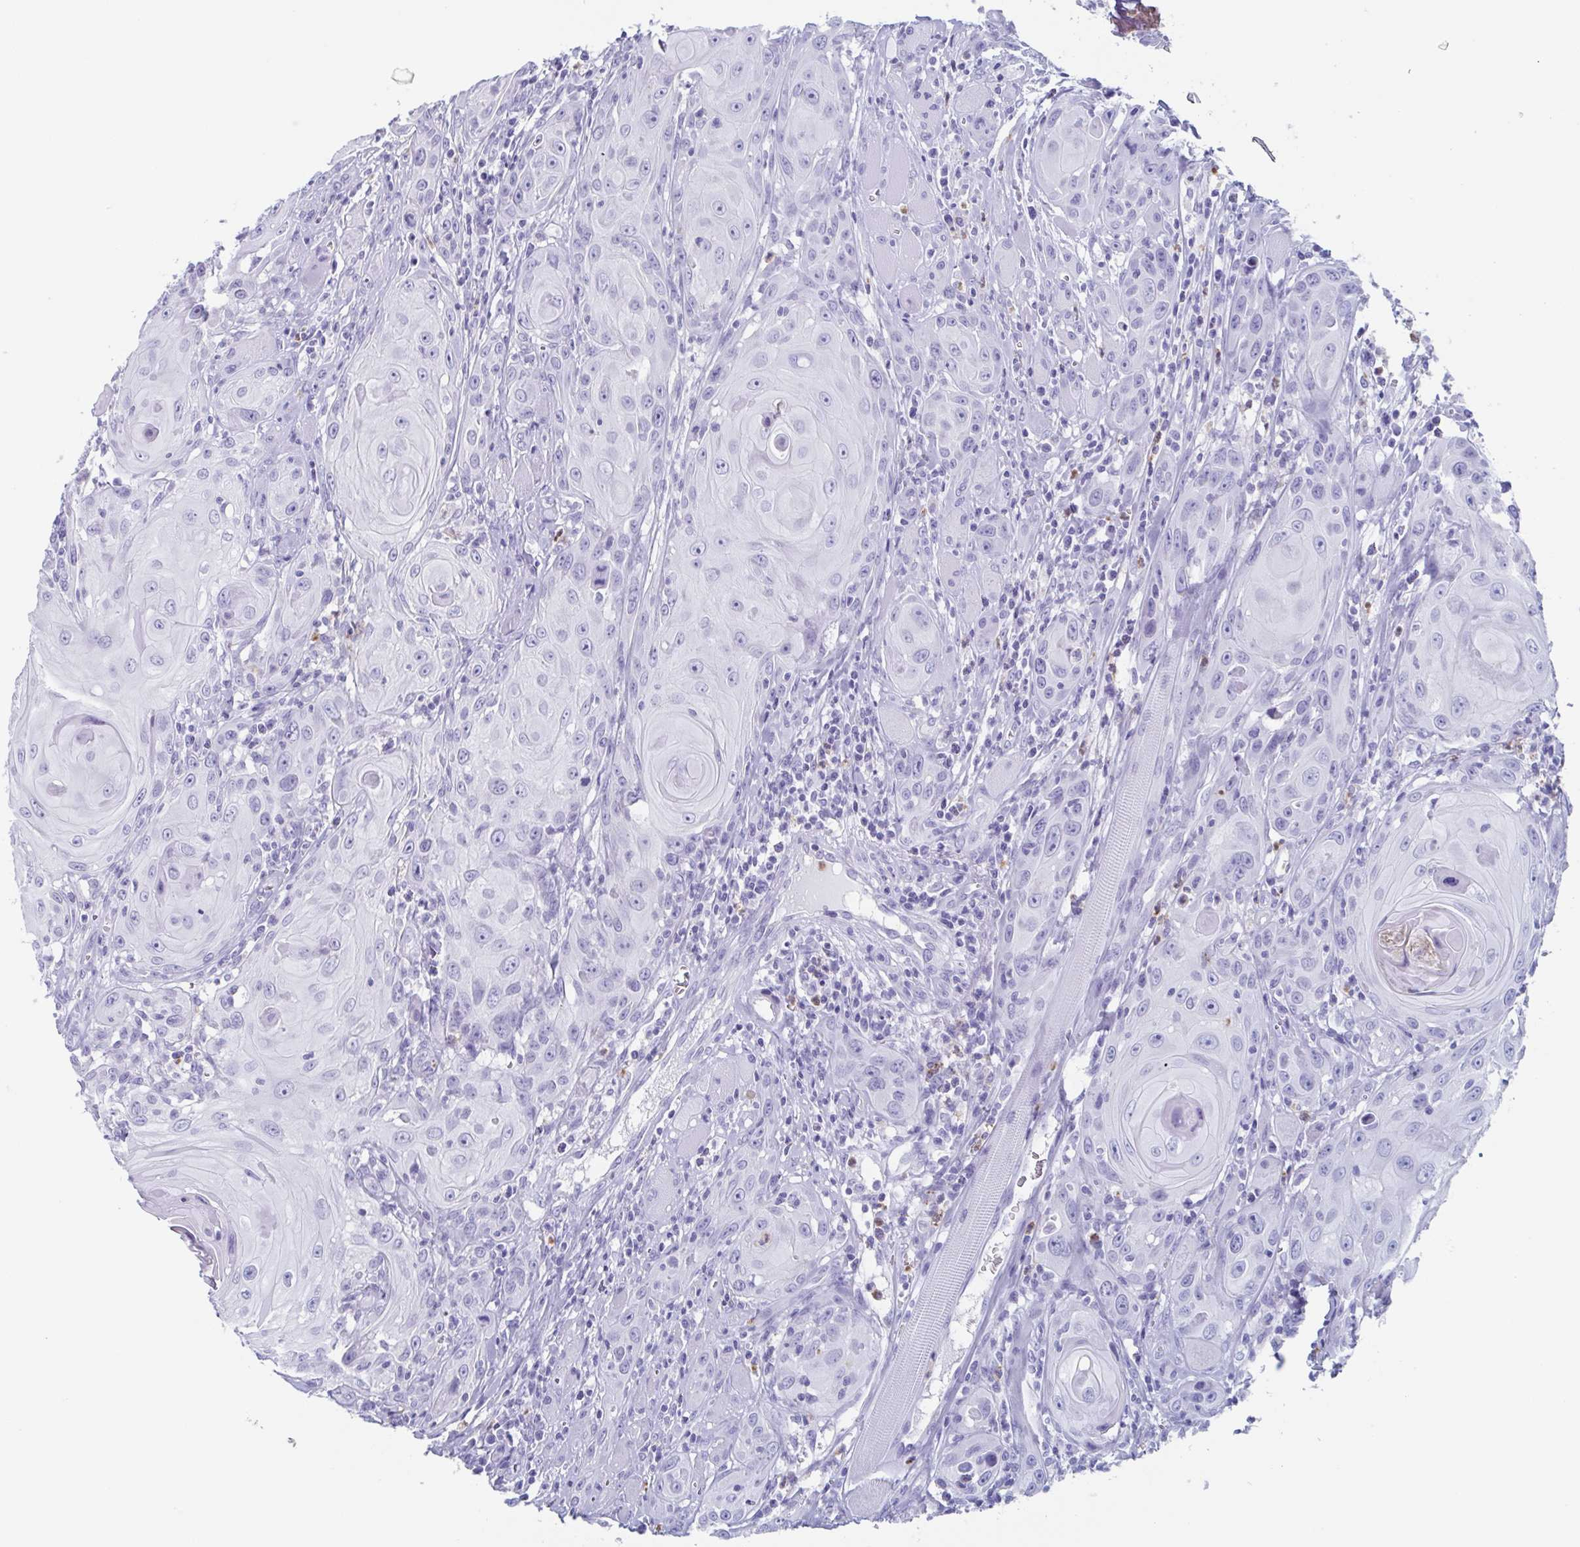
{"staining": {"intensity": "negative", "quantity": "none", "location": "none"}, "tissue": "head and neck cancer", "cell_type": "Tumor cells", "image_type": "cancer", "snomed": [{"axis": "morphology", "description": "Squamous cell carcinoma, NOS"}, {"axis": "topography", "description": "Head-Neck"}], "caption": "Head and neck cancer (squamous cell carcinoma) stained for a protein using immunohistochemistry shows no positivity tumor cells.", "gene": "BPI", "patient": {"sex": "female", "age": 80}}